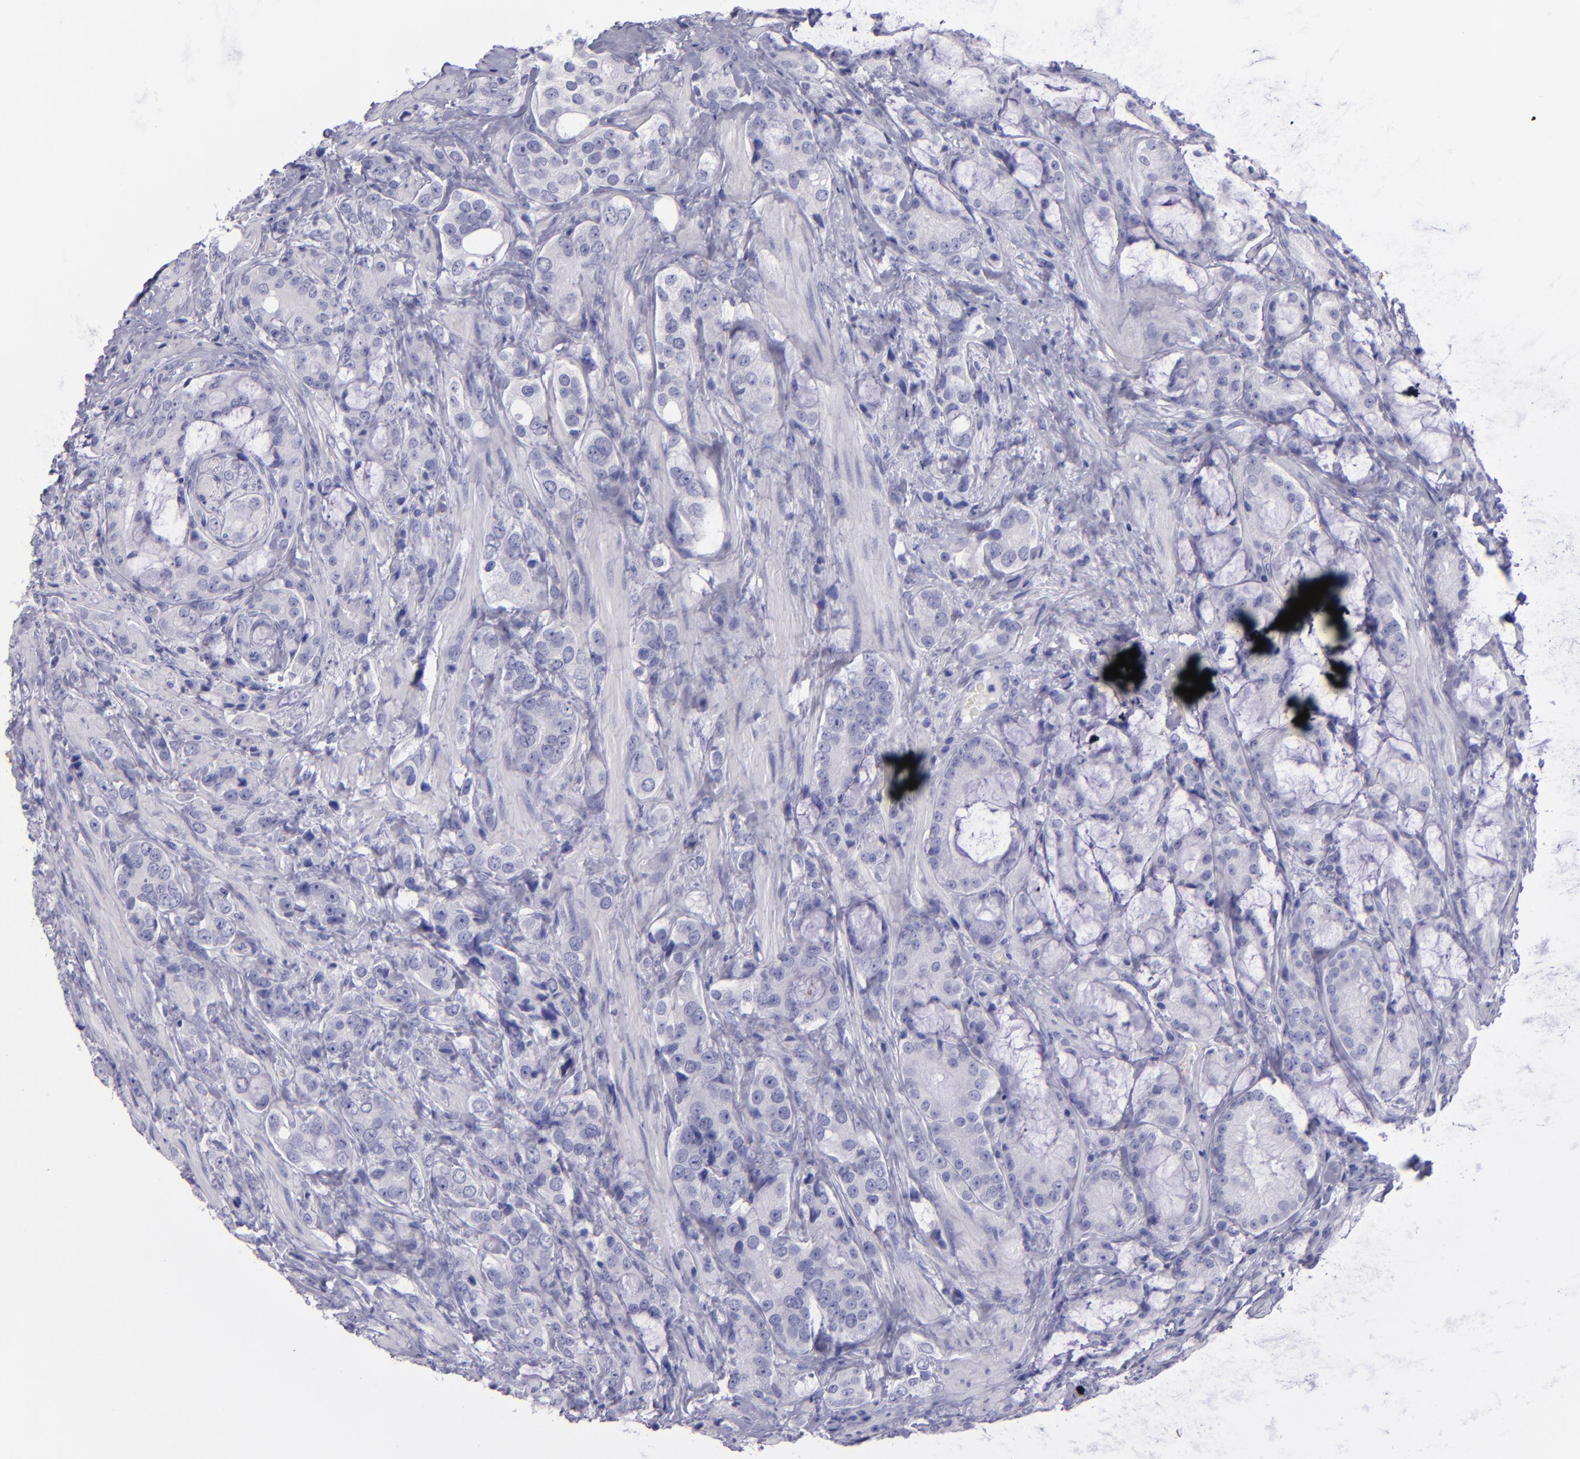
{"staining": {"intensity": "negative", "quantity": "none", "location": "none"}, "tissue": "prostate cancer", "cell_type": "Tumor cells", "image_type": "cancer", "snomed": [{"axis": "morphology", "description": "Adenocarcinoma, Medium grade"}, {"axis": "topography", "description": "Prostate"}], "caption": "Immunohistochemistry (IHC) photomicrograph of neoplastic tissue: prostate cancer stained with DAB (3,3'-diaminobenzidine) displays no significant protein expression in tumor cells.", "gene": "TNNT3", "patient": {"sex": "male", "age": 70}}